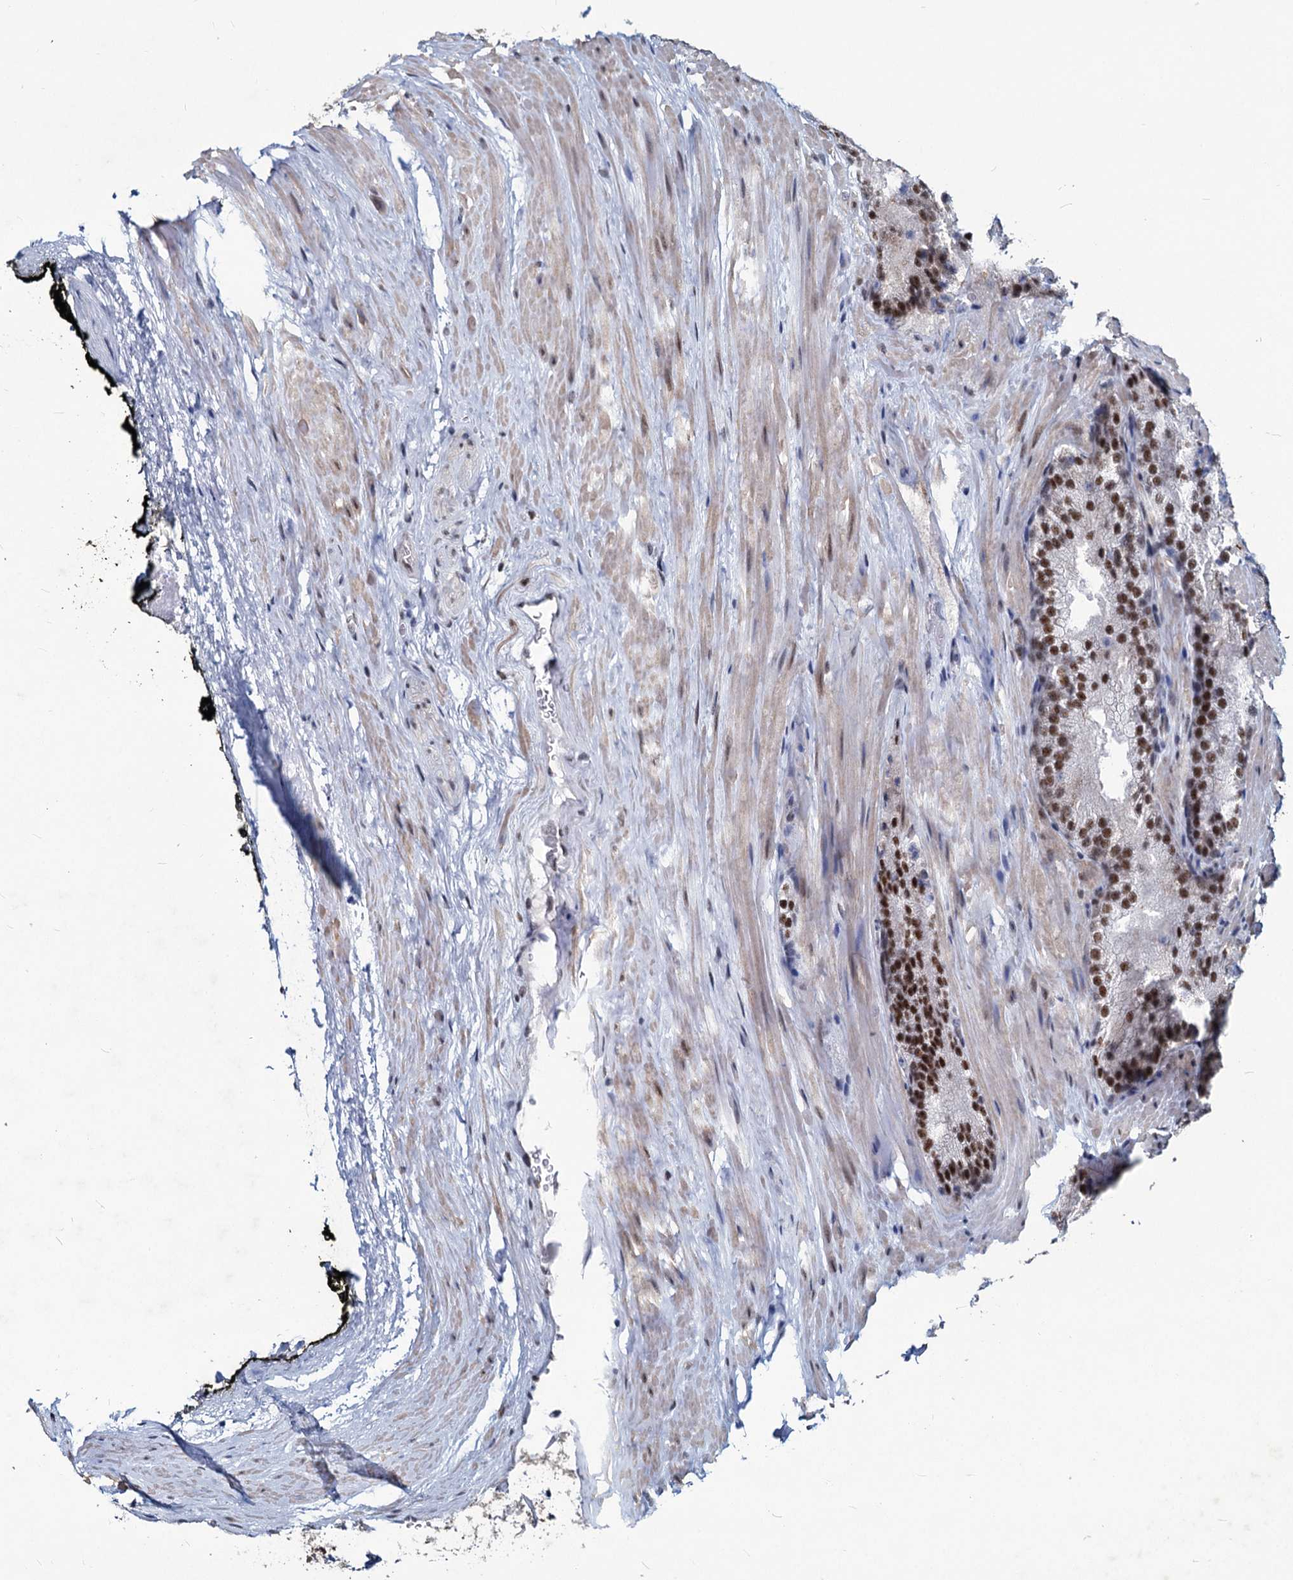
{"staining": {"intensity": "moderate", "quantity": ">75%", "location": "nuclear"}, "tissue": "prostate cancer", "cell_type": "Tumor cells", "image_type": "cancer", "snomed": [{"axis": "morphology", "description": "Adenocarcinoma, Low grade"}, {"axis": "topography", "description": "Prostate"}], "caption": "Prostate cancer (low-grade adenocarcinoma) was stained to show a protein in brown. There is medium levels of moderate nuclear positivity in approximately >75% of tumor cells.", "gene": "METTL14", "patient": {"sex": "male", "age": 74}}